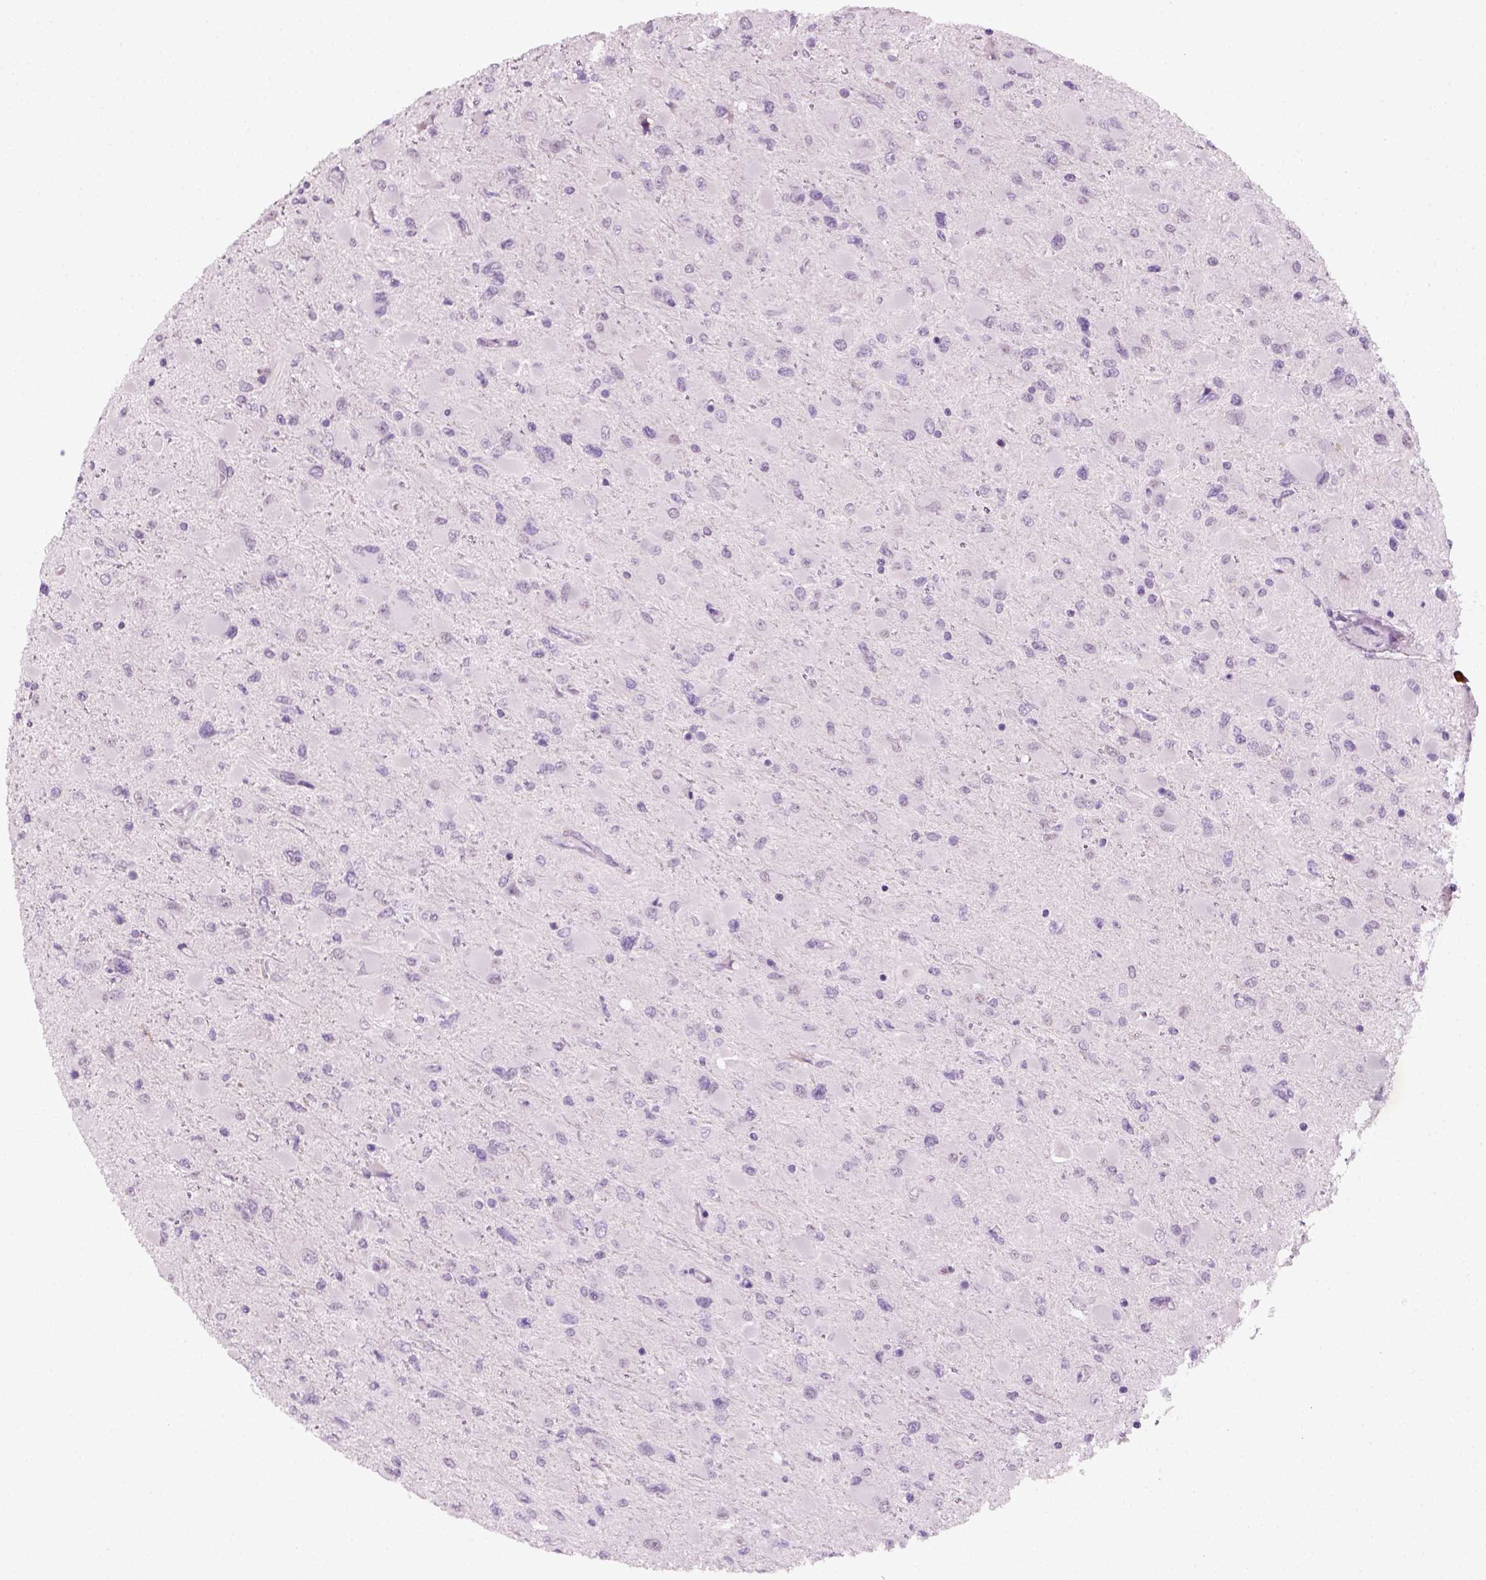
{"staining": {"intensity": "negative", "quantity": "none", "location": "none"}, "tissue": "glioma", "cell_type": "Tumor cells", "image_type": "cancer", "snomed": [{"axis": "morphology", "description": "Glioma, malignant, High grade"}, {"axis": "topography", "description": "Cerebral cortex"}], "caption": "Immunohistochemical staining of human malignant high-grade glioma reveals no significant staining in tumor cells.", "gene": "KRT75", "patient": {"sex": "female", "age": 36}}